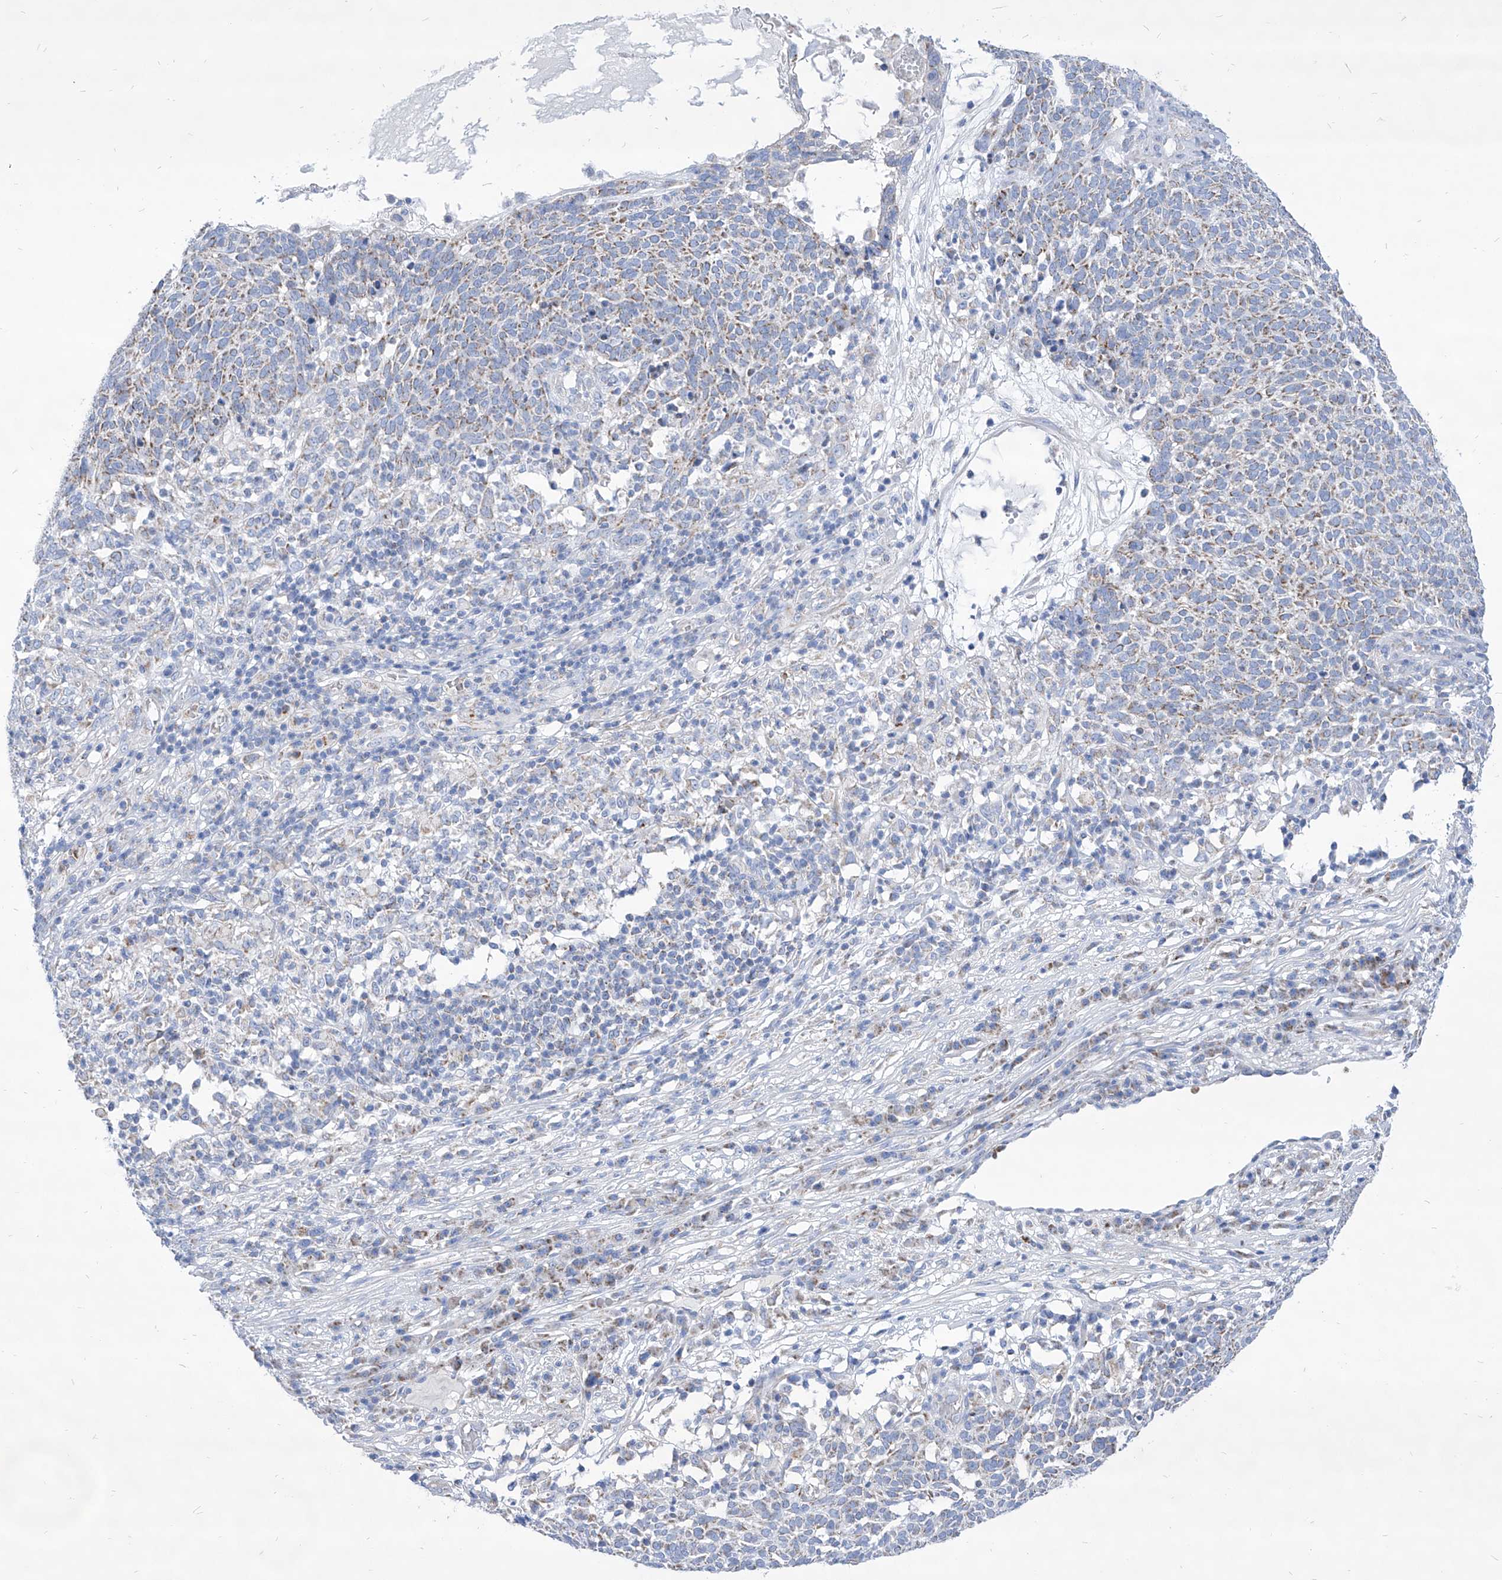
{"staining": {"intensity": "weak", "quantity": "25%-75%", "location": "cytoplasmic/membranous"}, "tissue": "skin cancer", "cell_type": "Tumor cells", "image_type": "cancer", "snomed": [{"axis": "morphology", "description": "Squamous cell carcinoma, NOS"}, {"axis": "topography", "description": "Skin"}], "caption": "This is a histology image of immunohistochemistry staining of skin squamous cell carcinoma, which shows weak expression in the cytoplasmic/membranous of tumor cells.", "gene": "COQ3", "patient": {"sex": "female", "age": 90}}